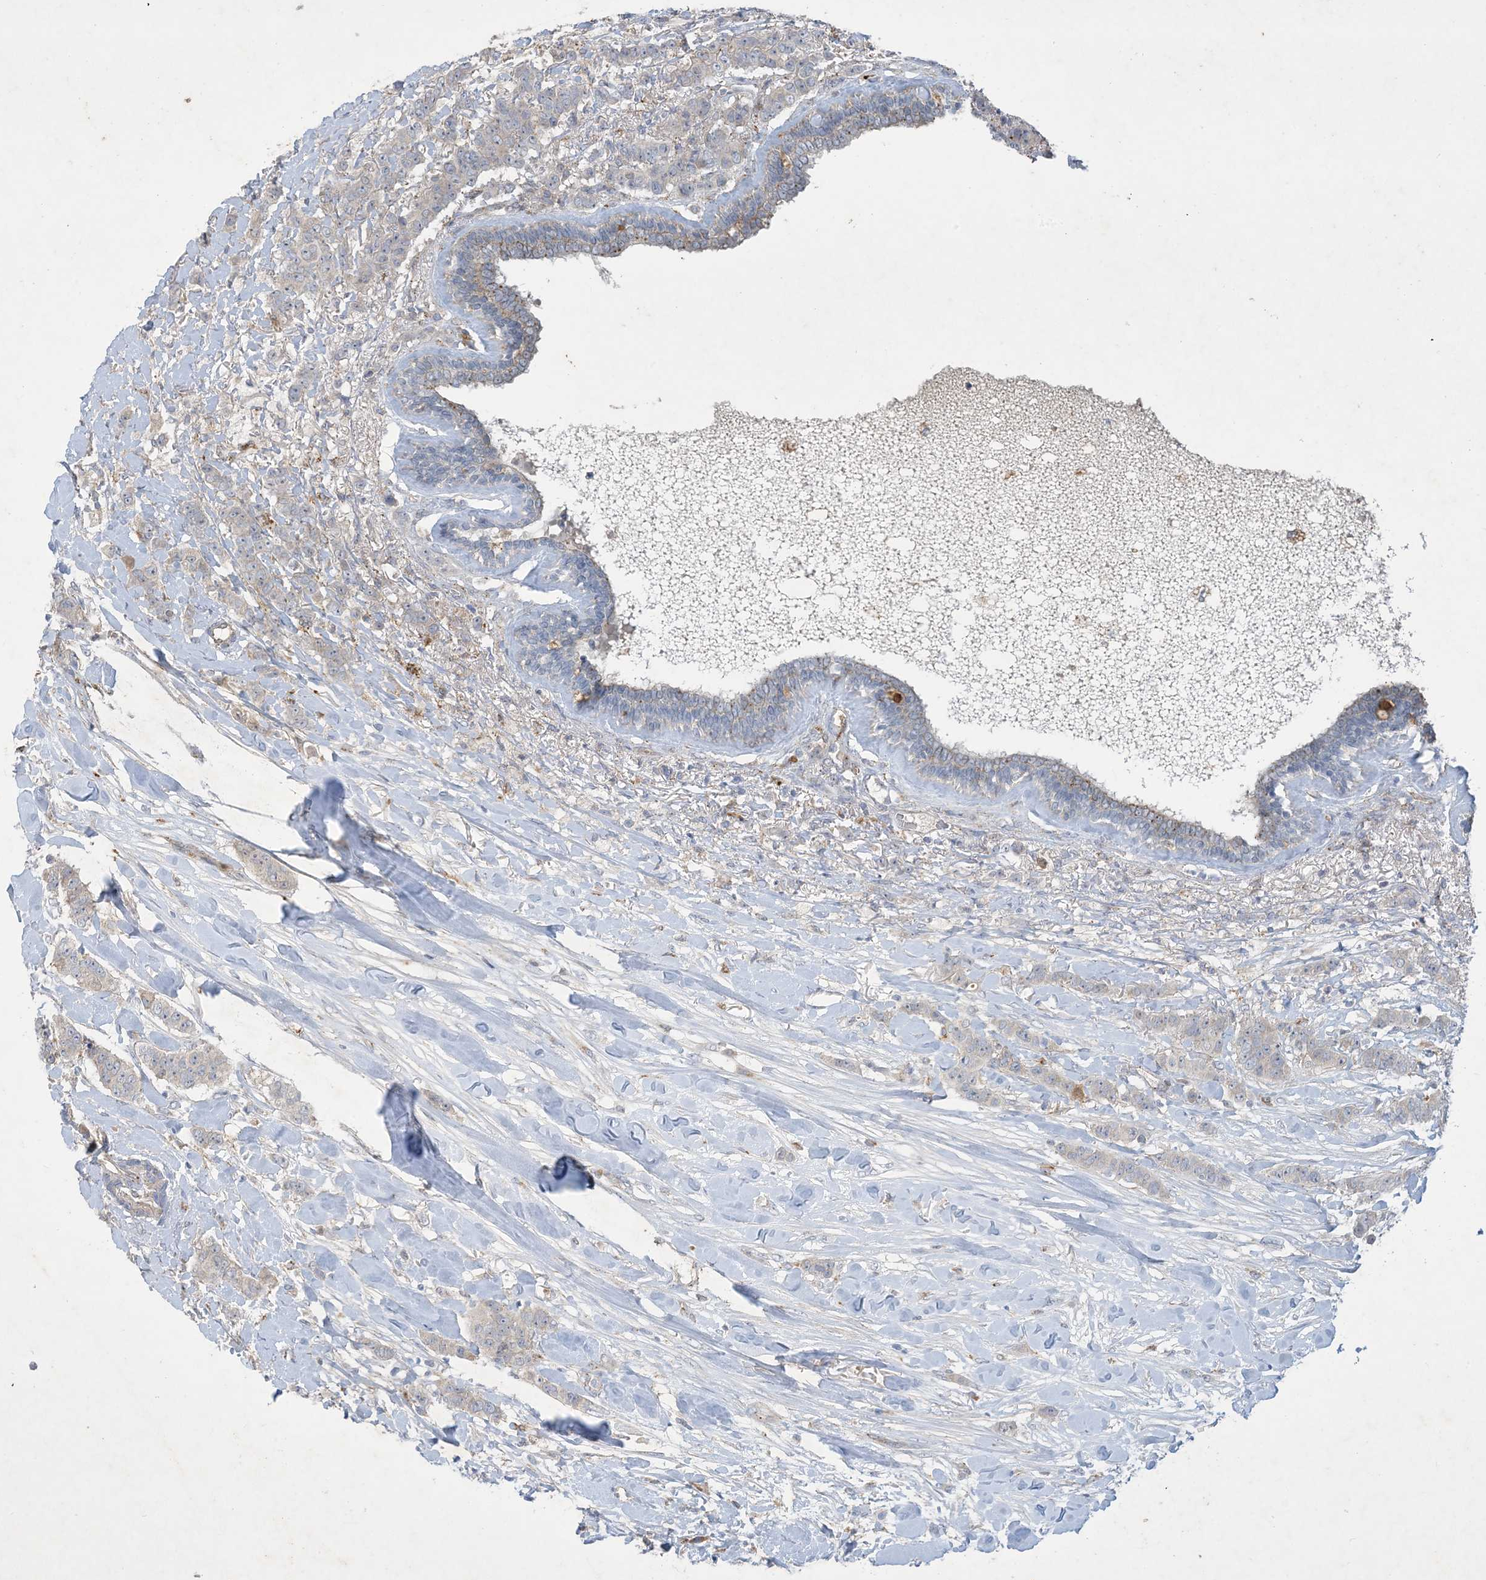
{"staining": {"intensity": "negative", "quantity": "none", "location": "none"}, "tissue": "breast cancer", "cell_type": "Tumor cells", "image_type": "cancer", "snomed": [{"axis": "morphology", "description": "Duct carcinoma"}, {"axis": "topography", "description": "Breast"}], "caption": "Breast cancer (intraductal carcinoma) was stained to show a protein in brown. There is no significant staining in tumor cells.", "gene": "MRPS18A", "patient": {"sex": "female", "age": 40}}